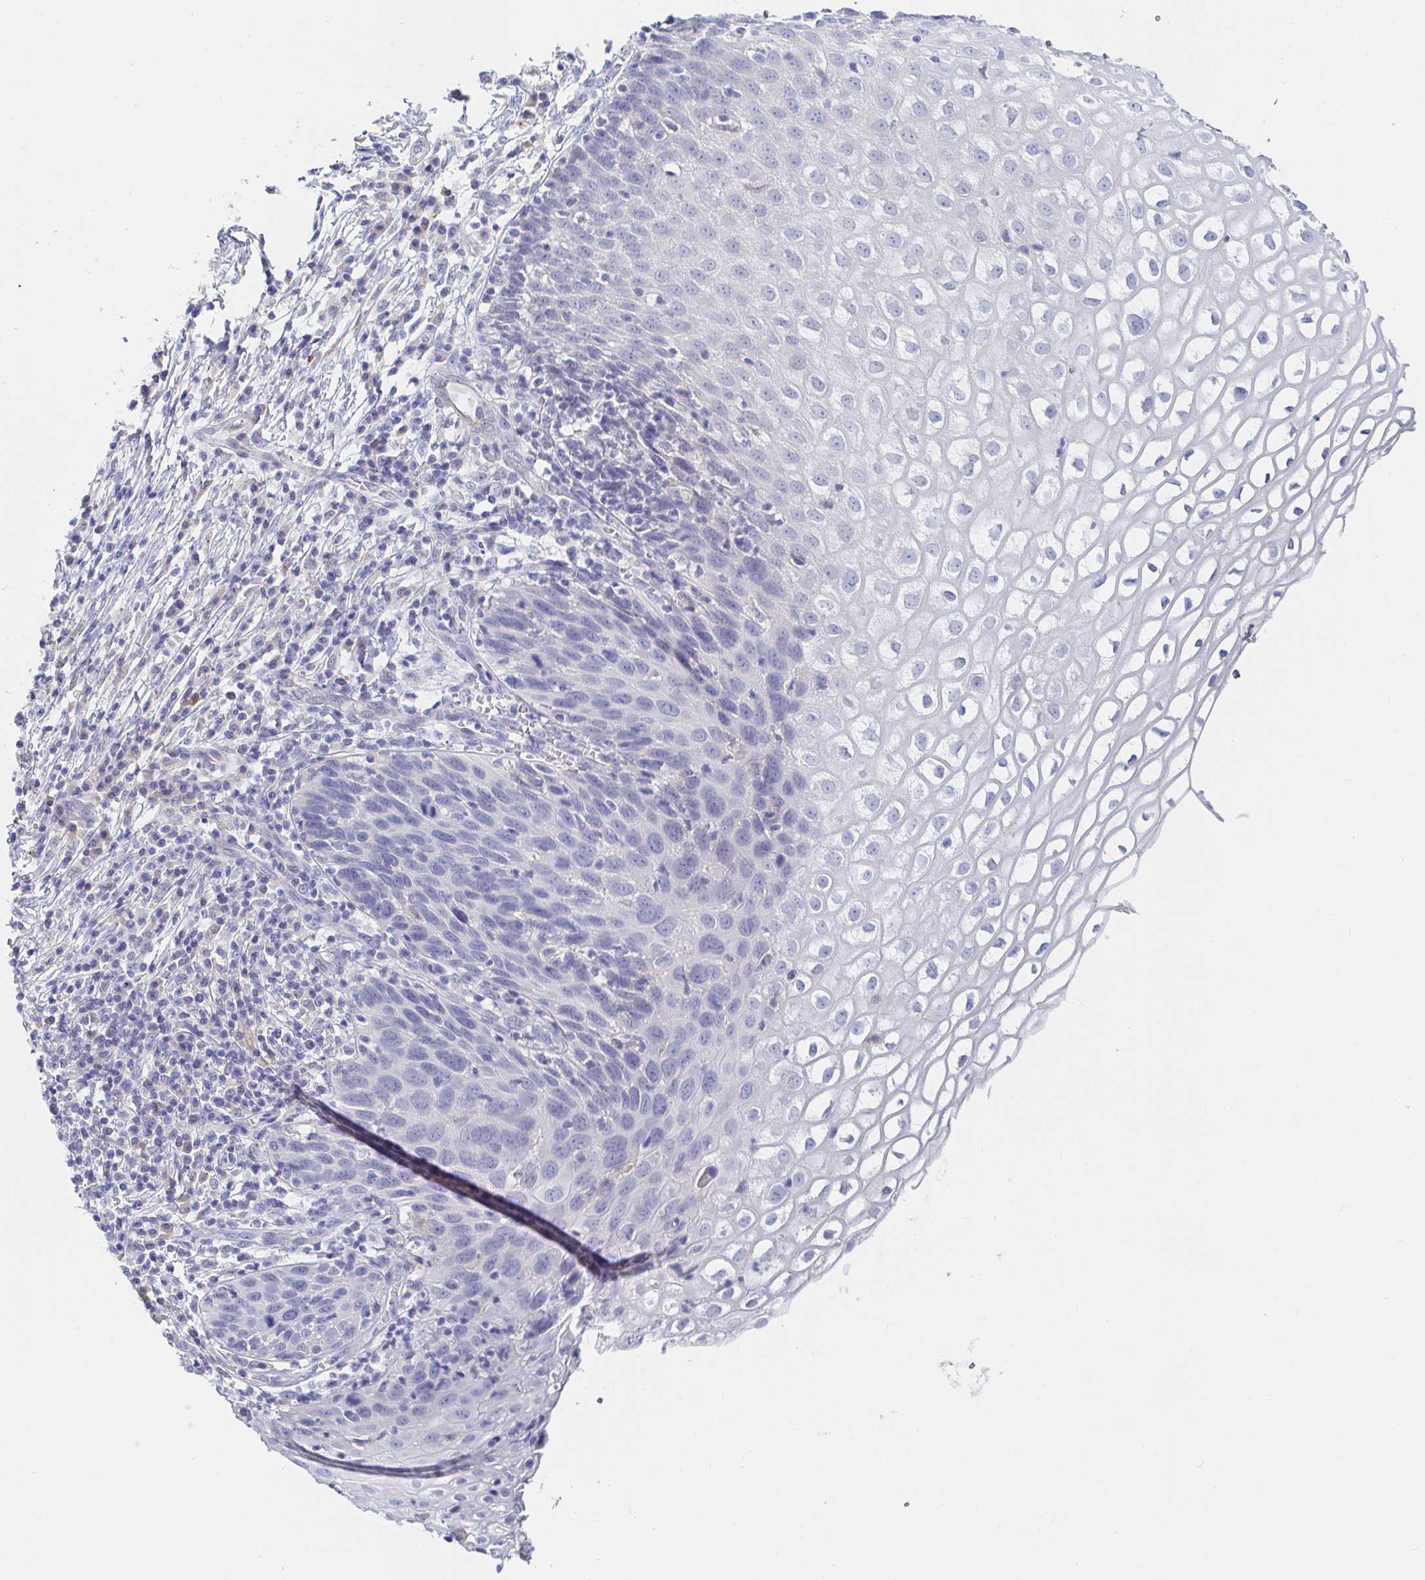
{"staining": {"intensity": "negative", "quantity": "none", "location": "none"}, "tissue": "cervix", "cell_type": "Glandular cells", "image_type": "normal", "snomed": [{"axis": "morphology", "description": "Normal tissue, NOS"}, {"axis": "topography", "description": "Cervix"}], "caption": "A high-resolution photomicrograph shows immunohistochemistry (IHC) staining of benign cervix, which demonstrates no significant expression in glandular cells. (DAB IHC visualized using brightfield microscopy, high magnification).", "gene": "PDE6B", "patient": {"sex": "female", "age": 36}}